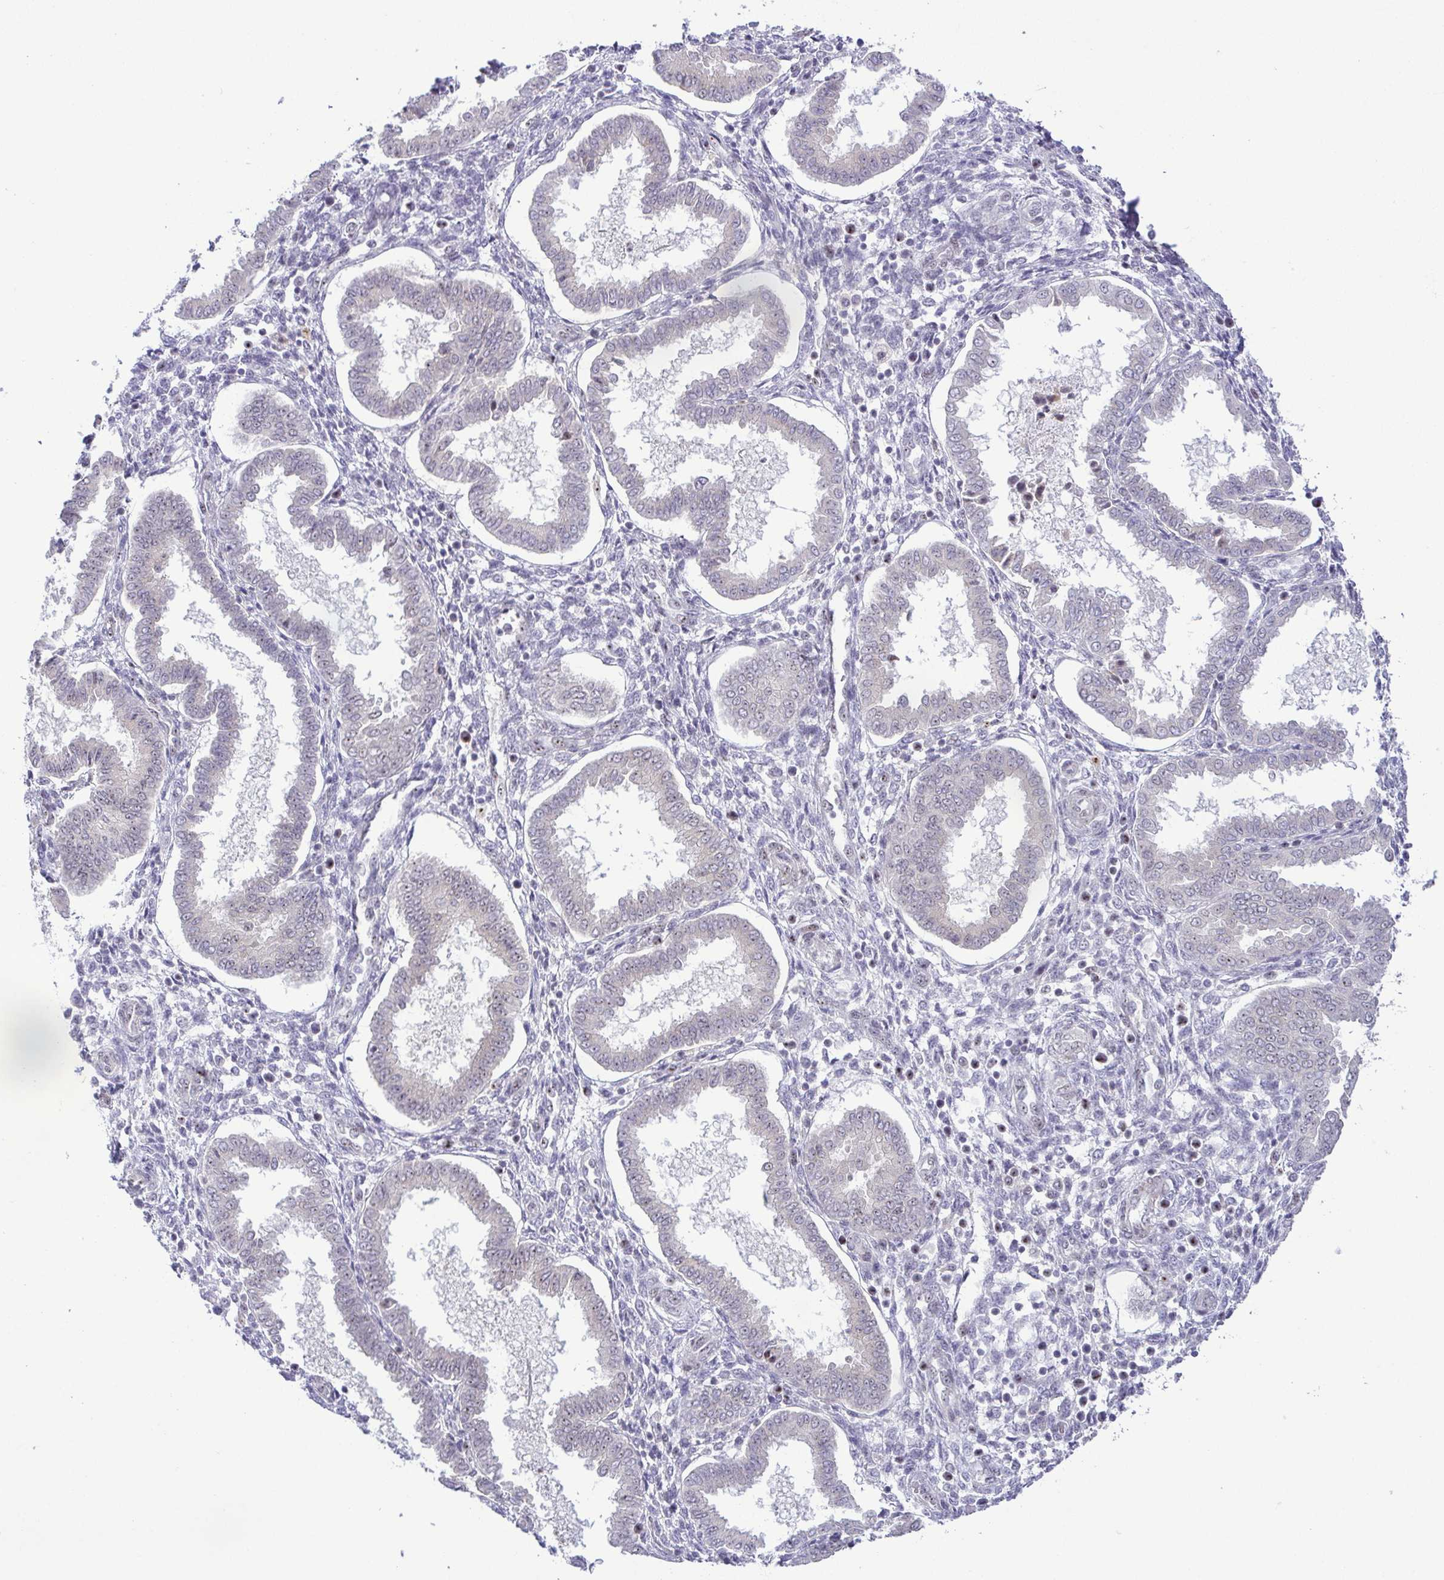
{"staining": {"intensity": "negative", "quantity": "none", "location": "none"}, "tissue": "endometrium", "cell_type": "Cells in endometrial stroma", "image_type": "normal", "snomed": [{"axis": "morphology", "description": "Normal tissue, NOS"}, {"axis": "topography", "description": "Endometrium"}], "caption": "Photomicrograph shows no significant protein staining in cells in endometrial stroma of normal endometrium.", "gene": "RSL24D1", "patient": {"sex": "female", "age": 24}}